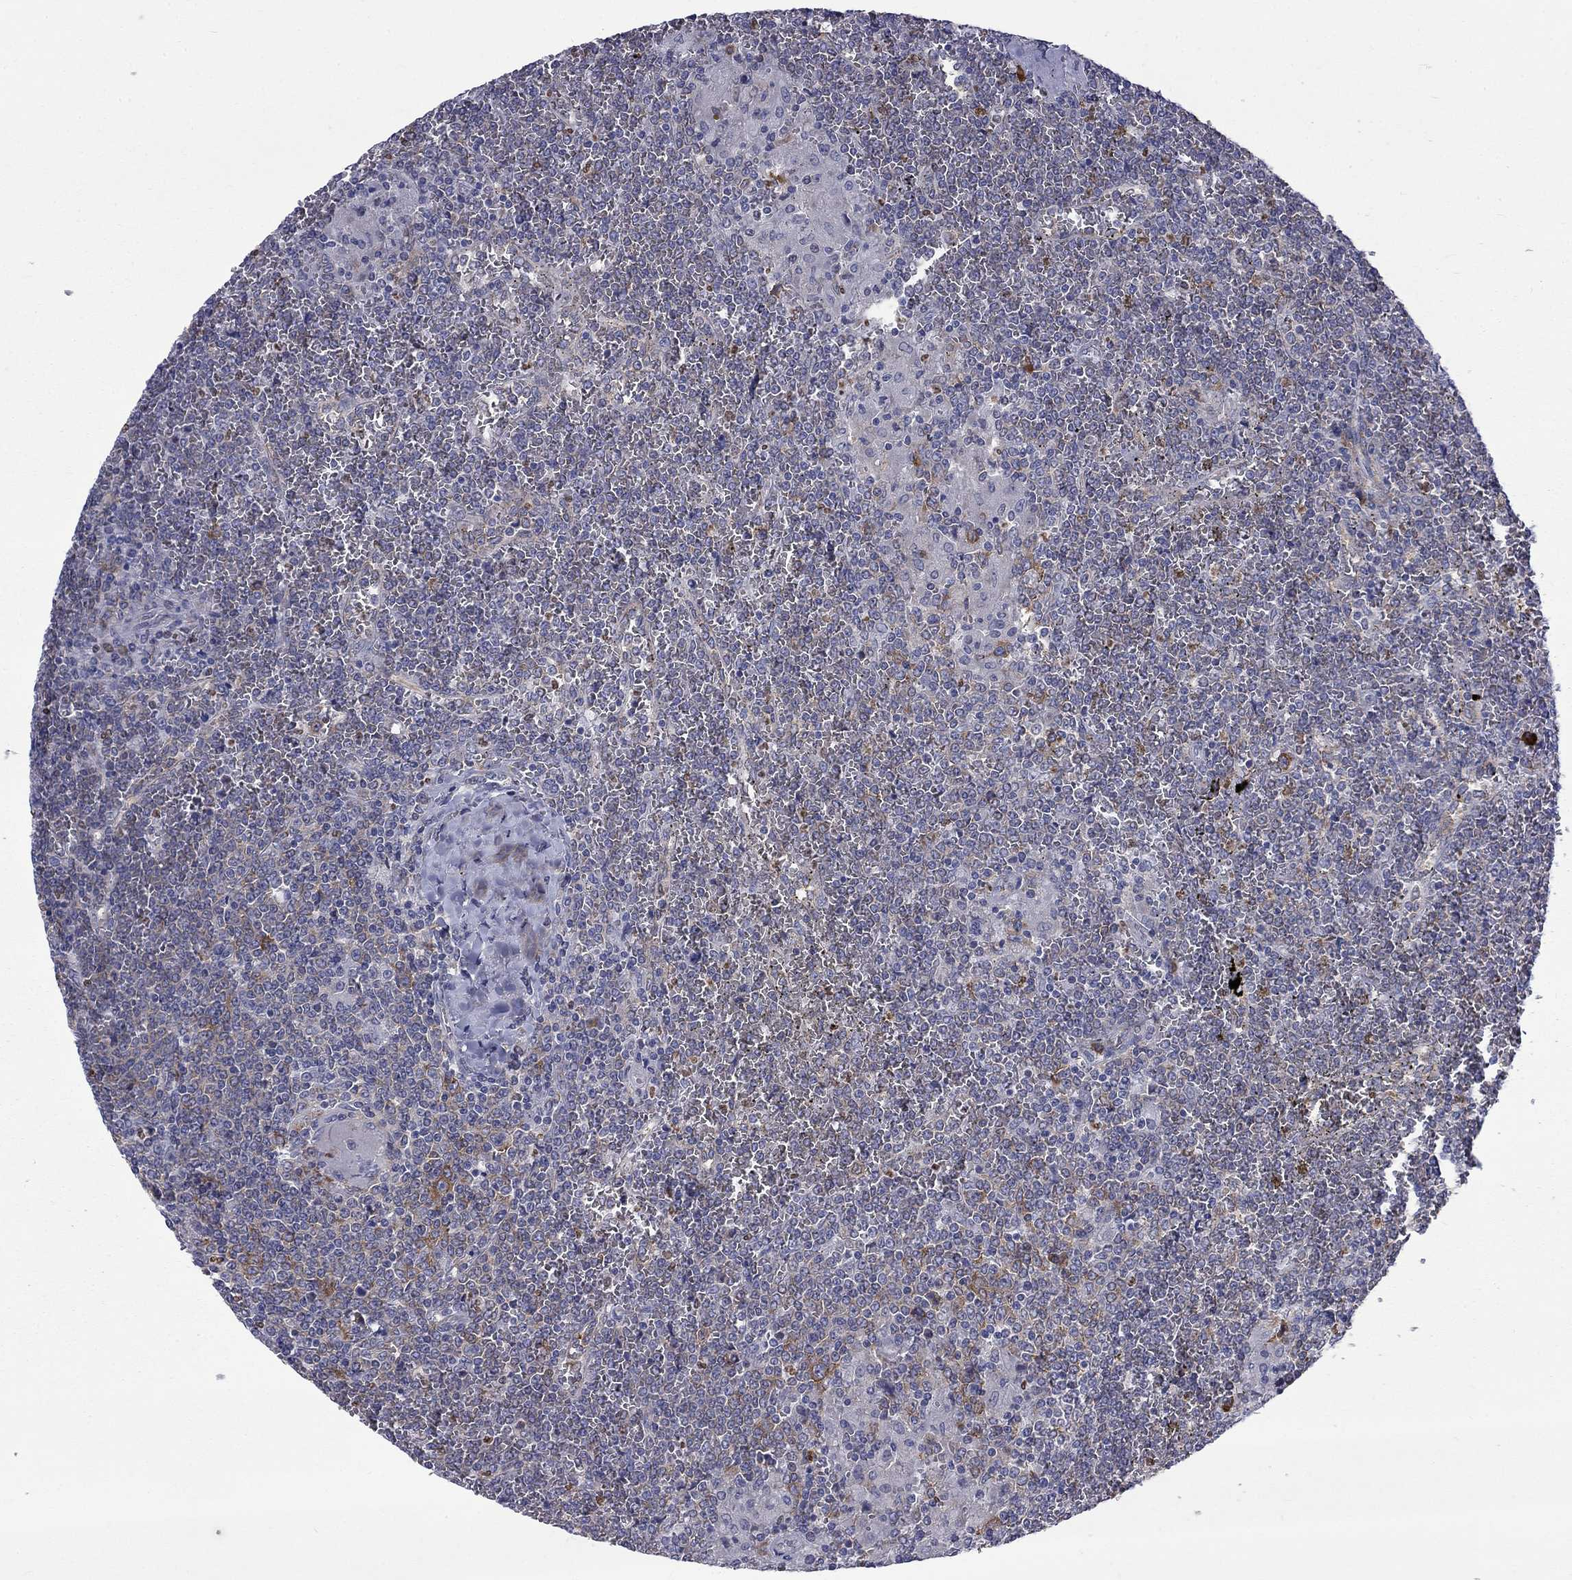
{"staining": {"intensity": "negative", "quantity": "none", "location": "none"}, "tissue": "lymphoma", "cell_type": "Tumor cells", "image_type": "cancer", "snomed": [{"axis": "morphology", "description": "Malignant lymphoma, non-Hodgkin's type, Low grade"}, {"axis": "topography", "description": "Spleen"}], "caption": "A high-resolution image shows immunohistochemistry (IHC) staining of low-grade malignant lymphoma, non-Hodgkin's type, which shows no significant expression in tumor cells.", "gene": "PABPC4", "patient": {"sex": "female", "age": 19}}